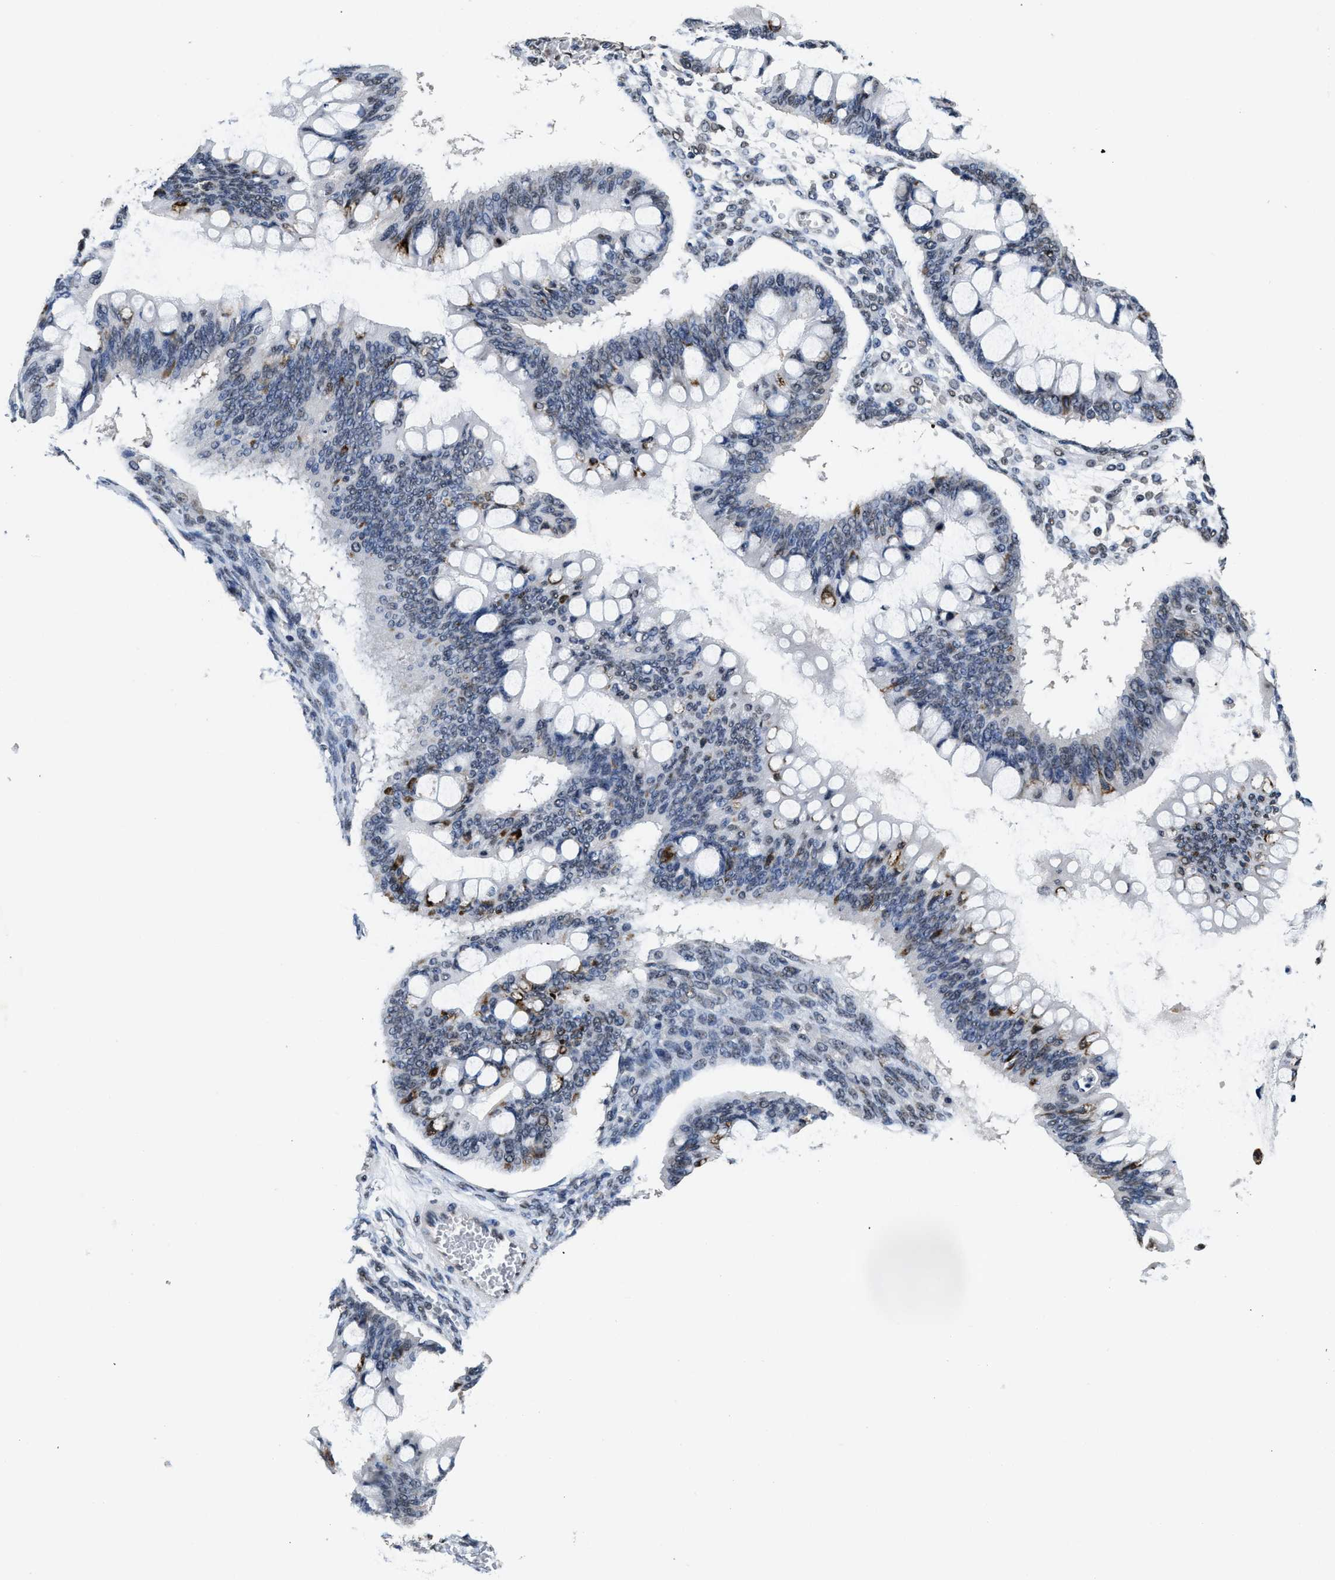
{"staining": {"intensity": "strong", "quantity": "<25%", "location": "cytoplasmic/membranous"}, "tissue": "ovarian cancer", "cell_type": "Tumor cells", "image_type": "cancer", "snomed": [{"axis": "morphology", "description": "Cystadenocarcinoma, mucinous, NOS"}, {"axis": "topography", "description": "Ovary"}], "caption": "This is a photomicrograph of immunohistochemistry staining of ovarian cancer, which shows strong staining in the cytoplasmic/membranous of tumor cells.", "gene": "SUPT16H", "patient": {"sex": "female", "age": 73}}